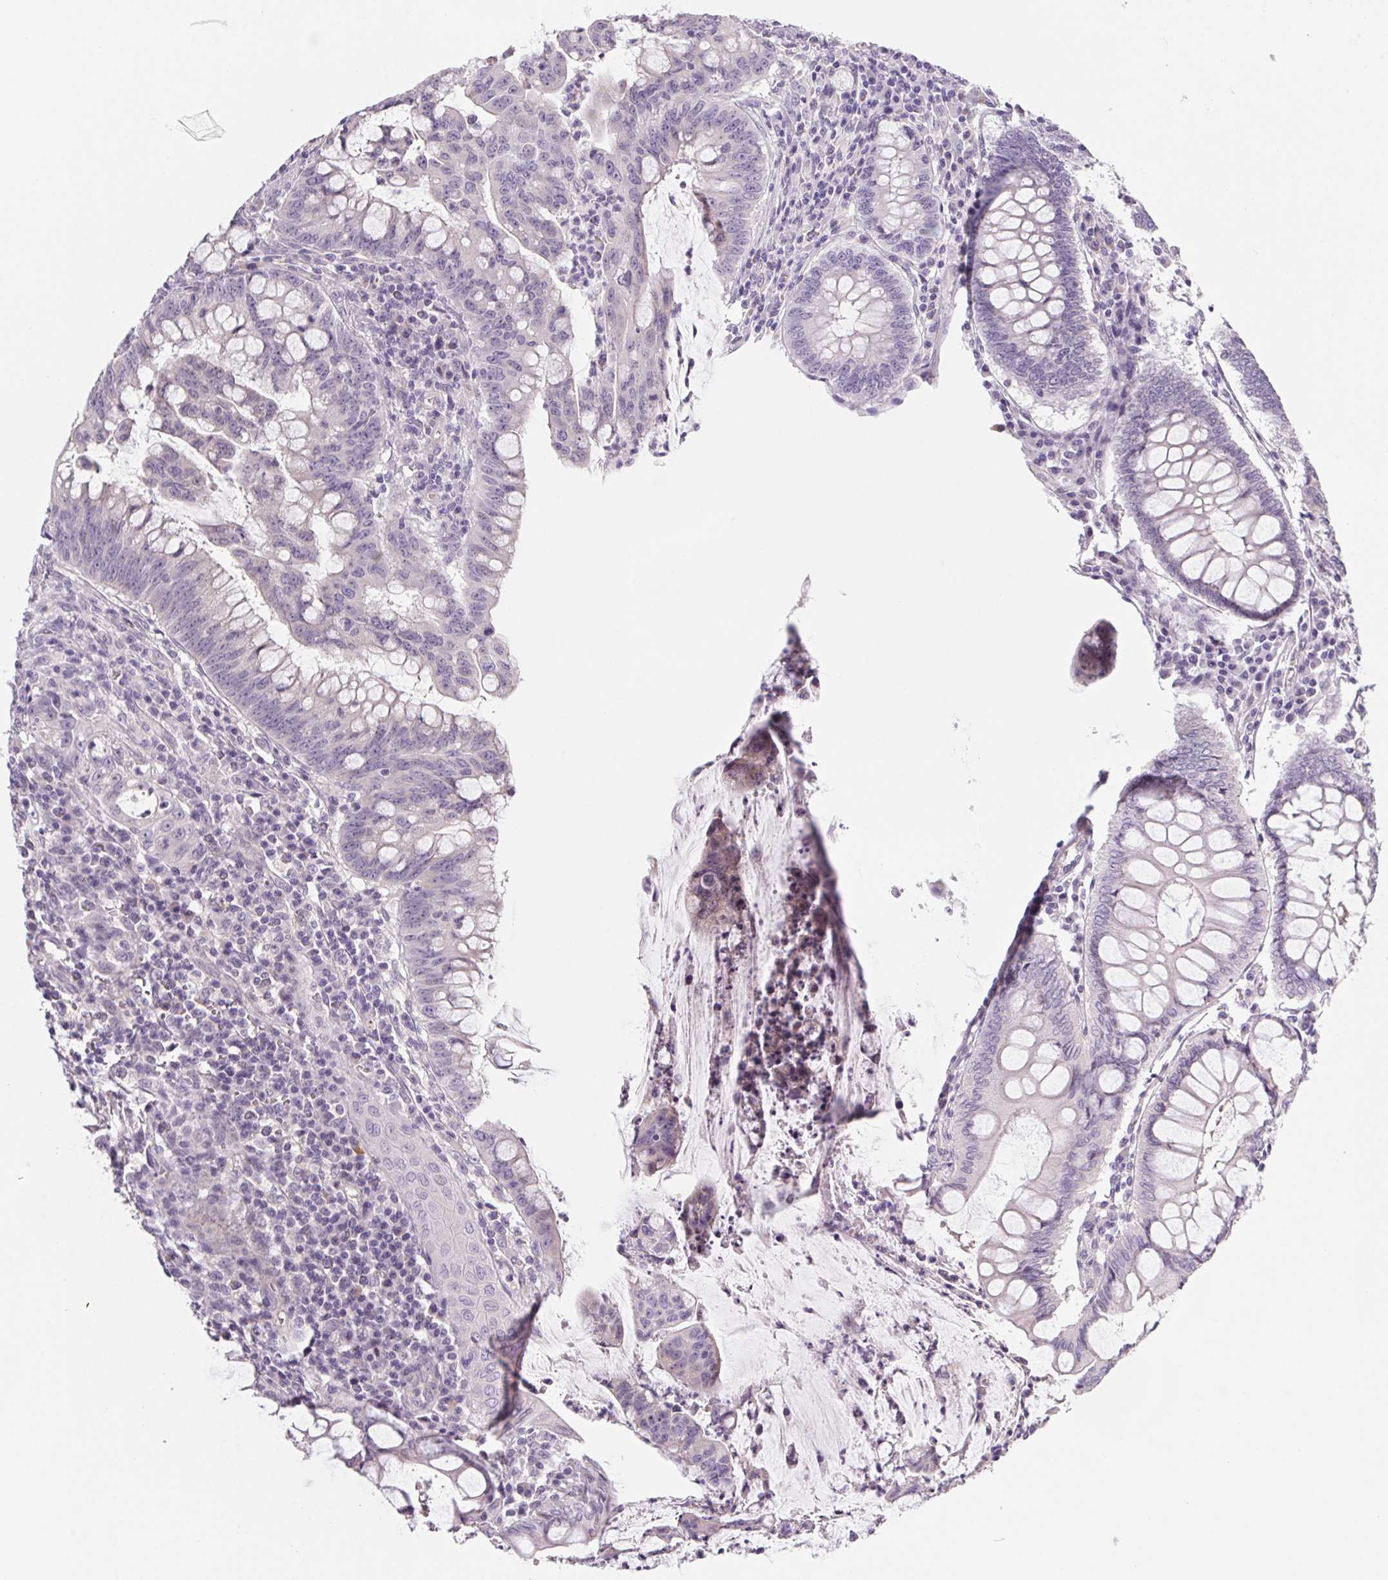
{"staining": {"intensity": "negative", "quantity": "none", "location": "none"}, "tissue": "colorectal cancer", "cell_type": "Tumor cells", "image_type": "cancer", "snomed": [{"axis": "morphology", "description": "Adenocarcinoma, NOS"}, {"axis": "topography", "description": "Colon"}], "caption": "Immunohistochemistry (IHC) histopathology image of colorectal cancer stained for a protein (brown), which demonstrates no staining in tumor cells. (DAB IHC with hematoxylin counter stain).", "gene": "CTNND2", "patient": {"sex": "male", "age": 62}}